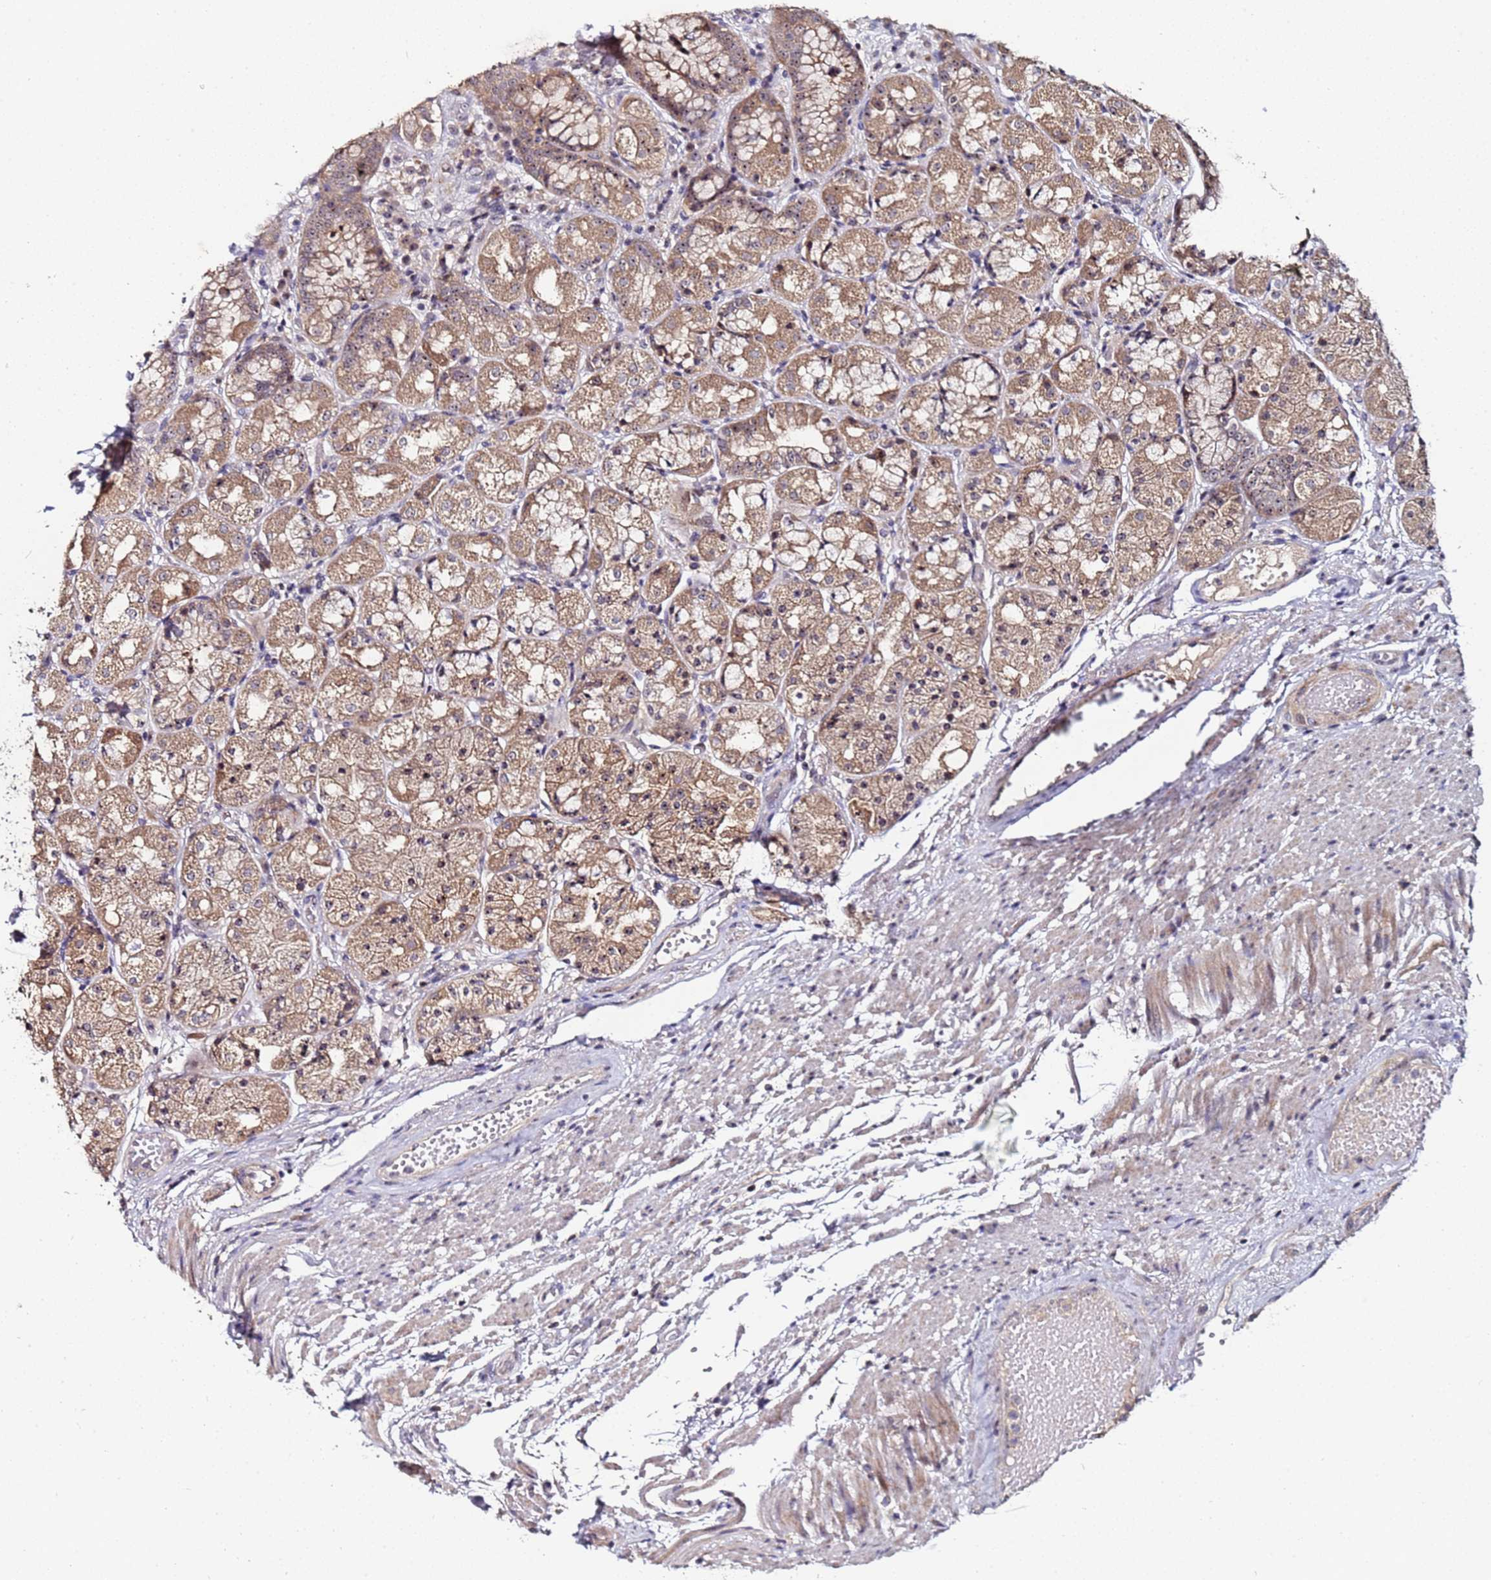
{"staining": {"intensity": "moderate", "quantity": ">75%", "location": "cytoplasmic/membranous,nuclear"}, "tissue": "stomach", "cell_type": "Glandular cells", "image_type": "normal", "snomed": [{"axis": "morphology", "description": "Normal tissue, NOS"}, {"axis": "topography", "description": "Stomach, upper"}], "caption": "This is a histology image of immunohistochemistry staining of unremarkable stomach, which shows moderate staining in the cytoplasmic/membranous,nuclear of glandular cells.", "gene": "KRI1", "patient": {"sex": "male", "age": 72}}